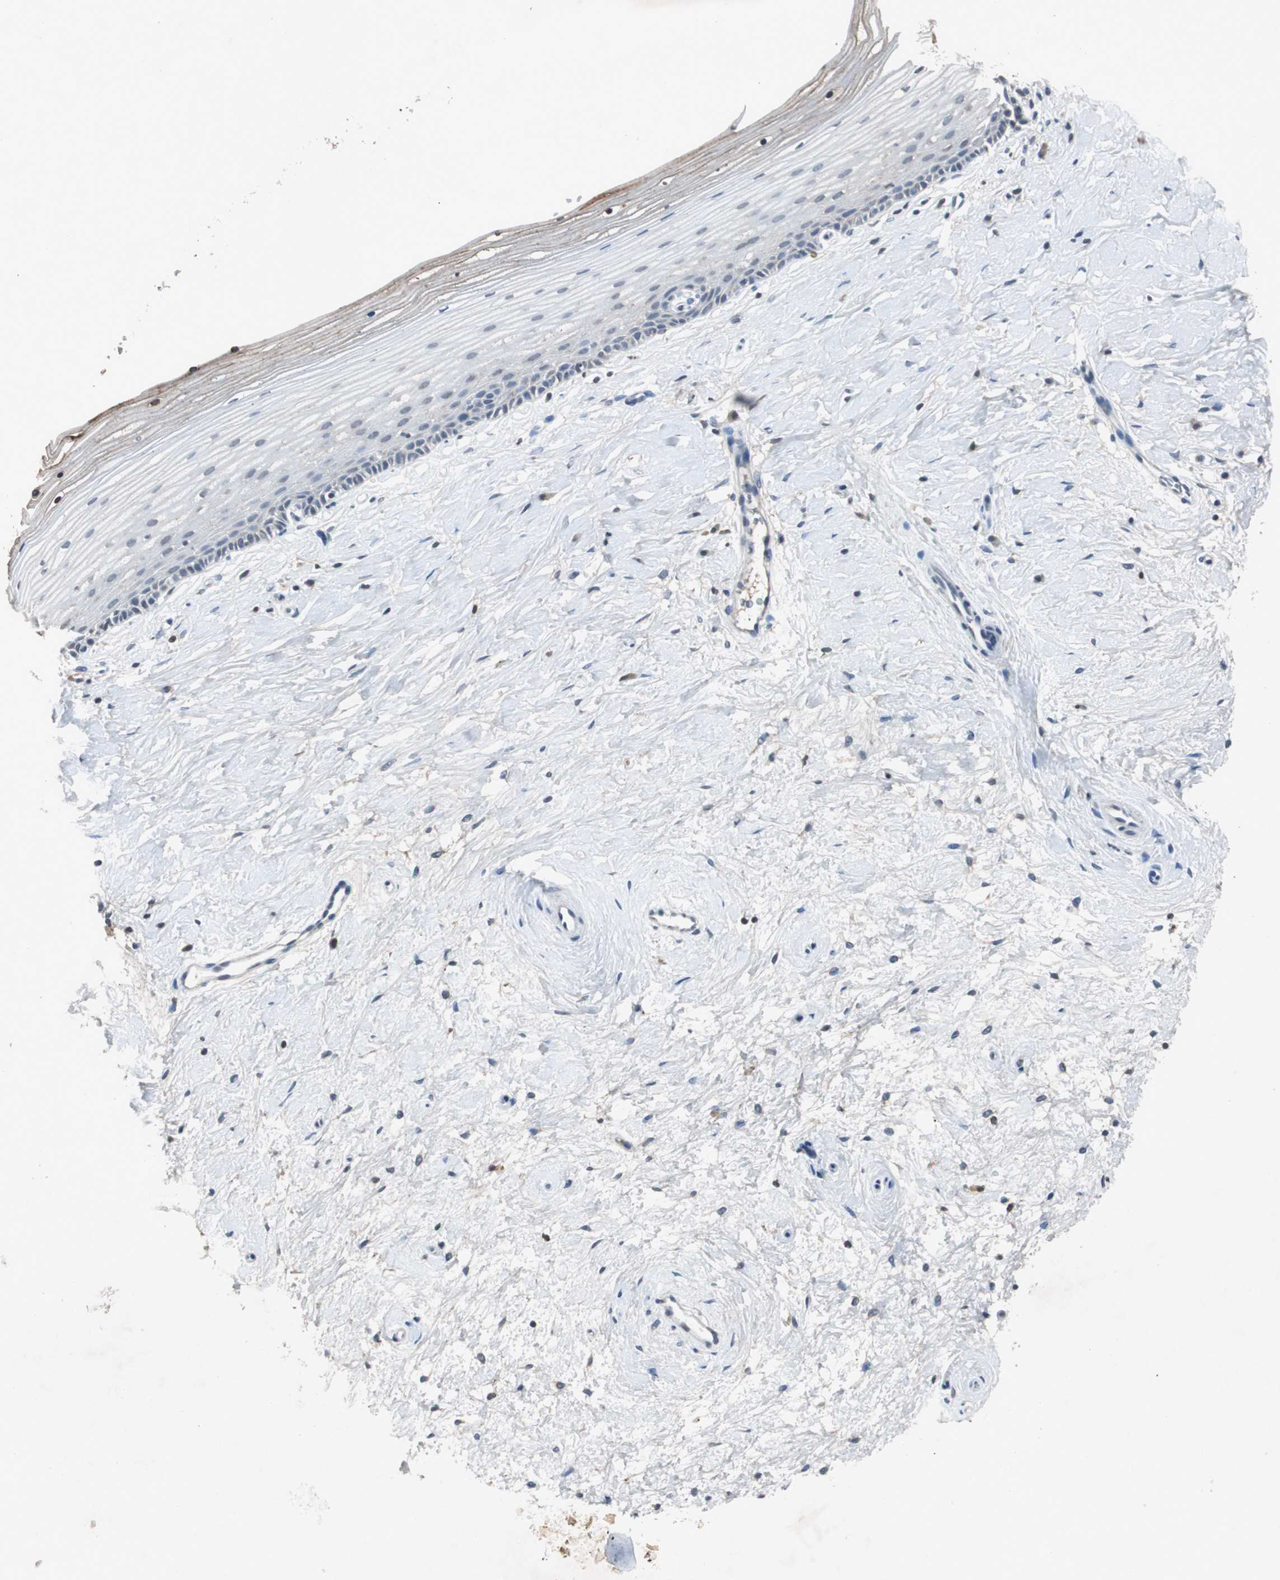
{"staining": {"intensity": "negative", "quantity": "none", "location": "none"}, "tissue": "cervix", "cell_type": "Glandular cells", "image_type": "normal", "snomed": [{"axis": "morphology", "description": "Normal tissue, NOS"}, {"axis": "topography", "description": "Cervix"}], "caption": "The photomicrograph shows no significant staining in glandular cells of cervix.", "gene": "ADNP2", "patient": {"sex": "female", "age": 39}}